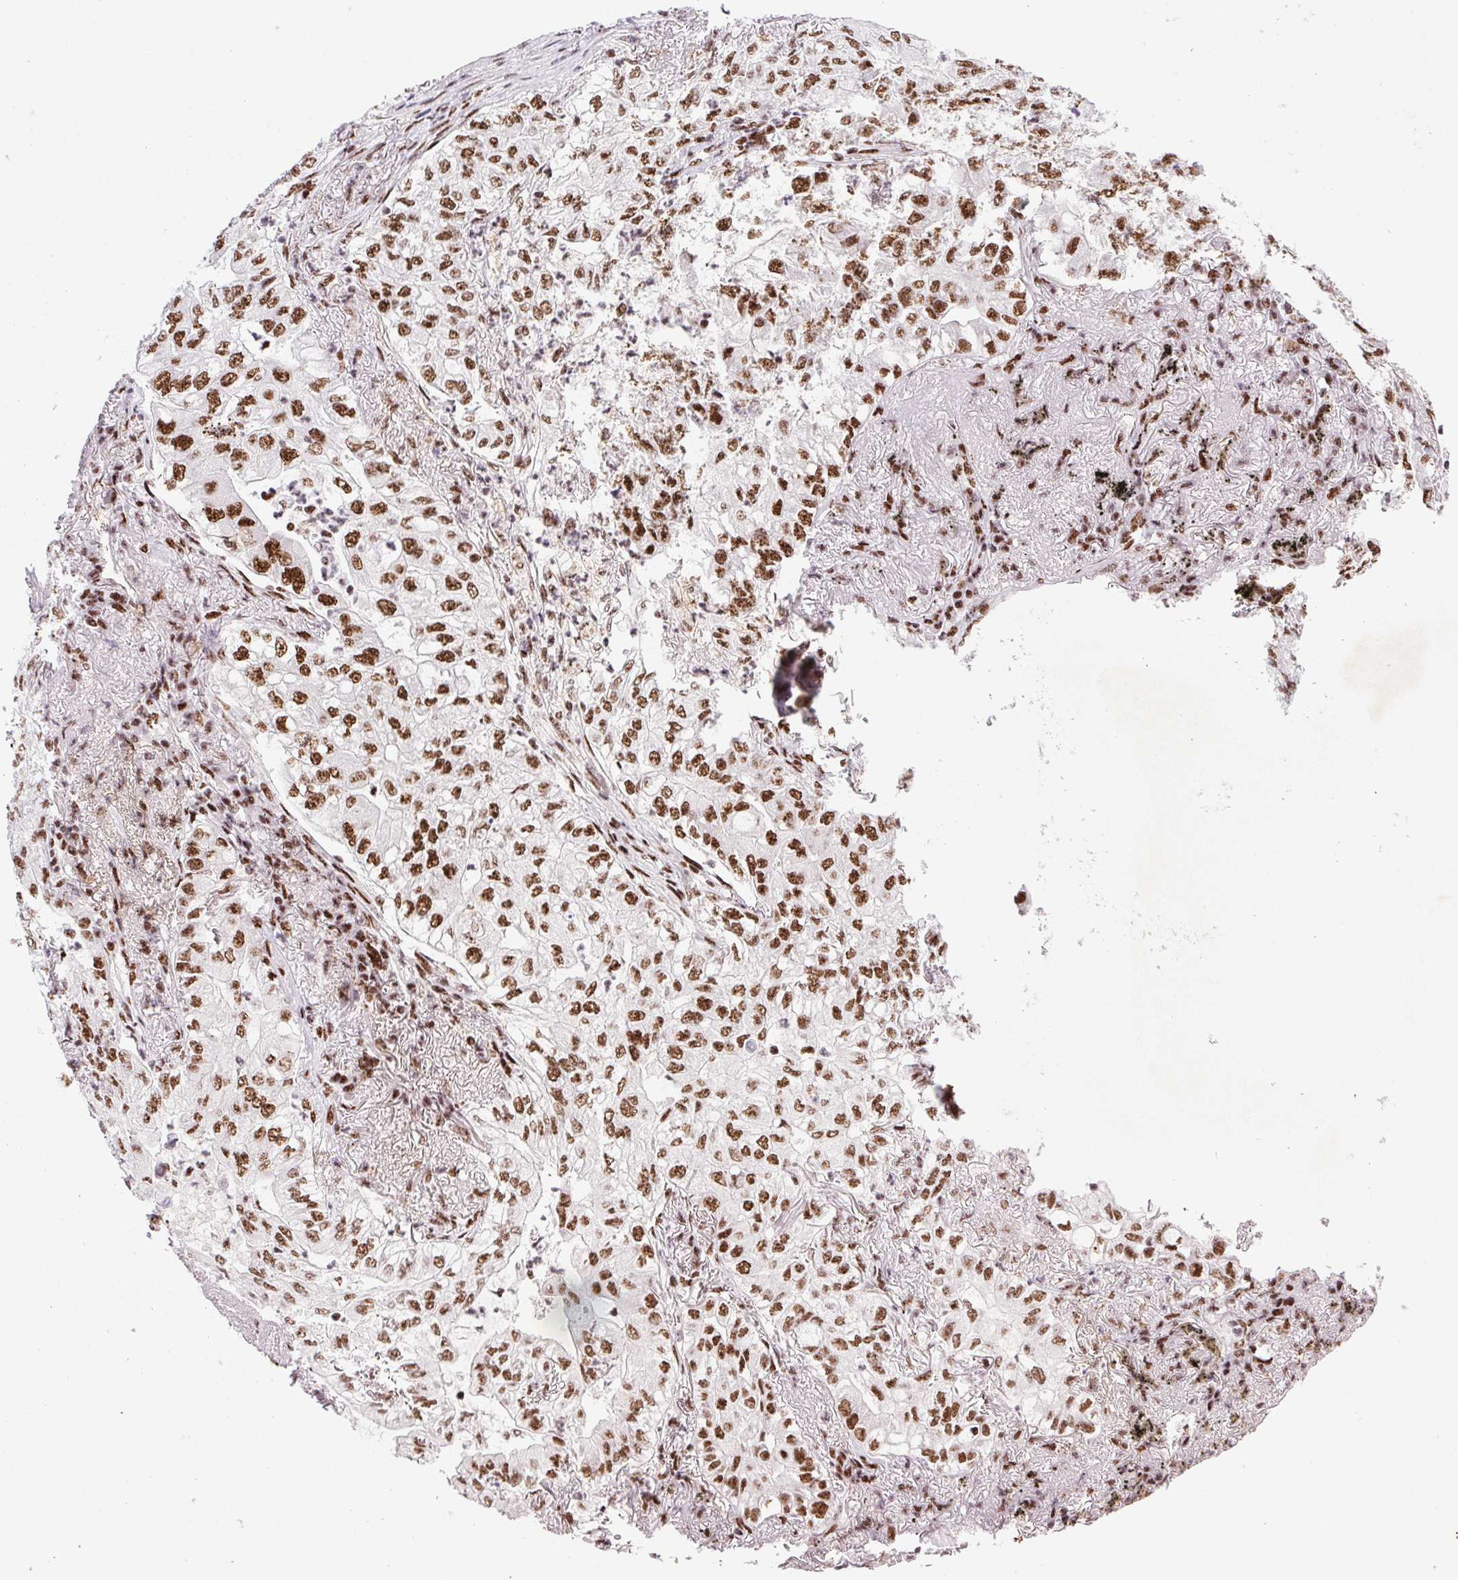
{"staining": {"intensity": "strong", "quantity": ">75%", "location": "nuclear"}, "tissue": "lung cancer", "cell_type": "Tumor cells", "image_type": "cancer", "snomed": [{"axis": "morphology", "description": "Adenocarcinoma, NOS"}, {"axis": "topography", "description": "Lung"}], "caption": "Lung adenocarcinoma was stained to show a protein in brown. There is high levels of strong nuclear staining in approximately >75% of tumor cells. Nuclei are stained in blue.", "gene": "LDLRAD4", "patient": {"sex": "female", "age": 73}}